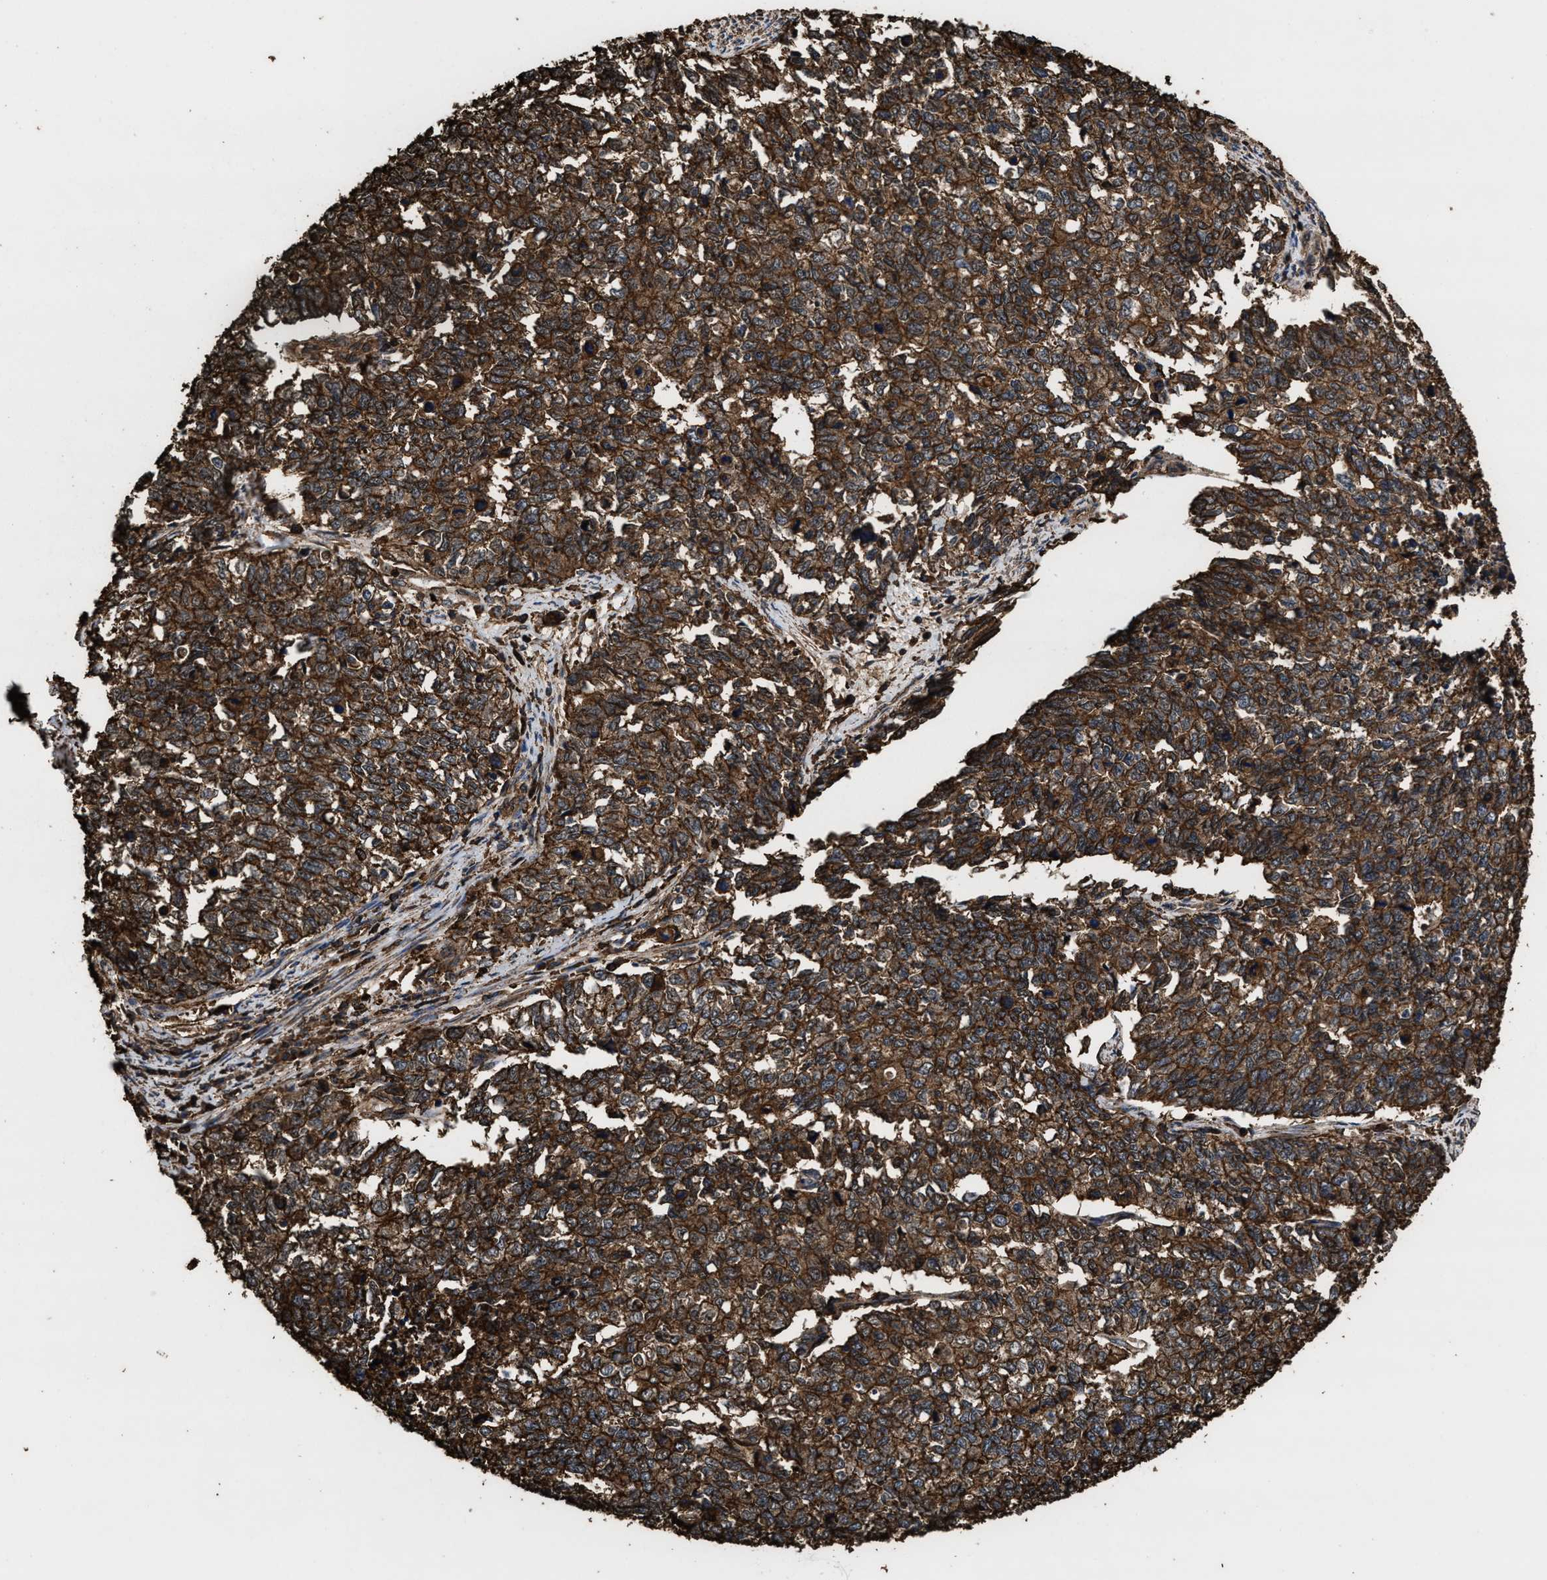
{"staining": {"intensity": "strong", "quantity": ">75%", "location": "cytoplasmic/membranous"}, "tissue": "cervical cancer", "cell_type": "Tumor cells", "image_type": "cancer", "snomed": [{"axis": "morphology", "description": "Squamous cell carcinoma, NOS"}, {"axis": "topography", "description": "Cervix"}], "caption": "This photomicrograph demonstrates IHC staining of cervical cancer (squamous cell carcinoma), with high strong cytoplasmic/membranous staining in approximately >75% of tumor cells.", "gene": "KBTBD2", "patient": {"sex": "female", "age": 63}}